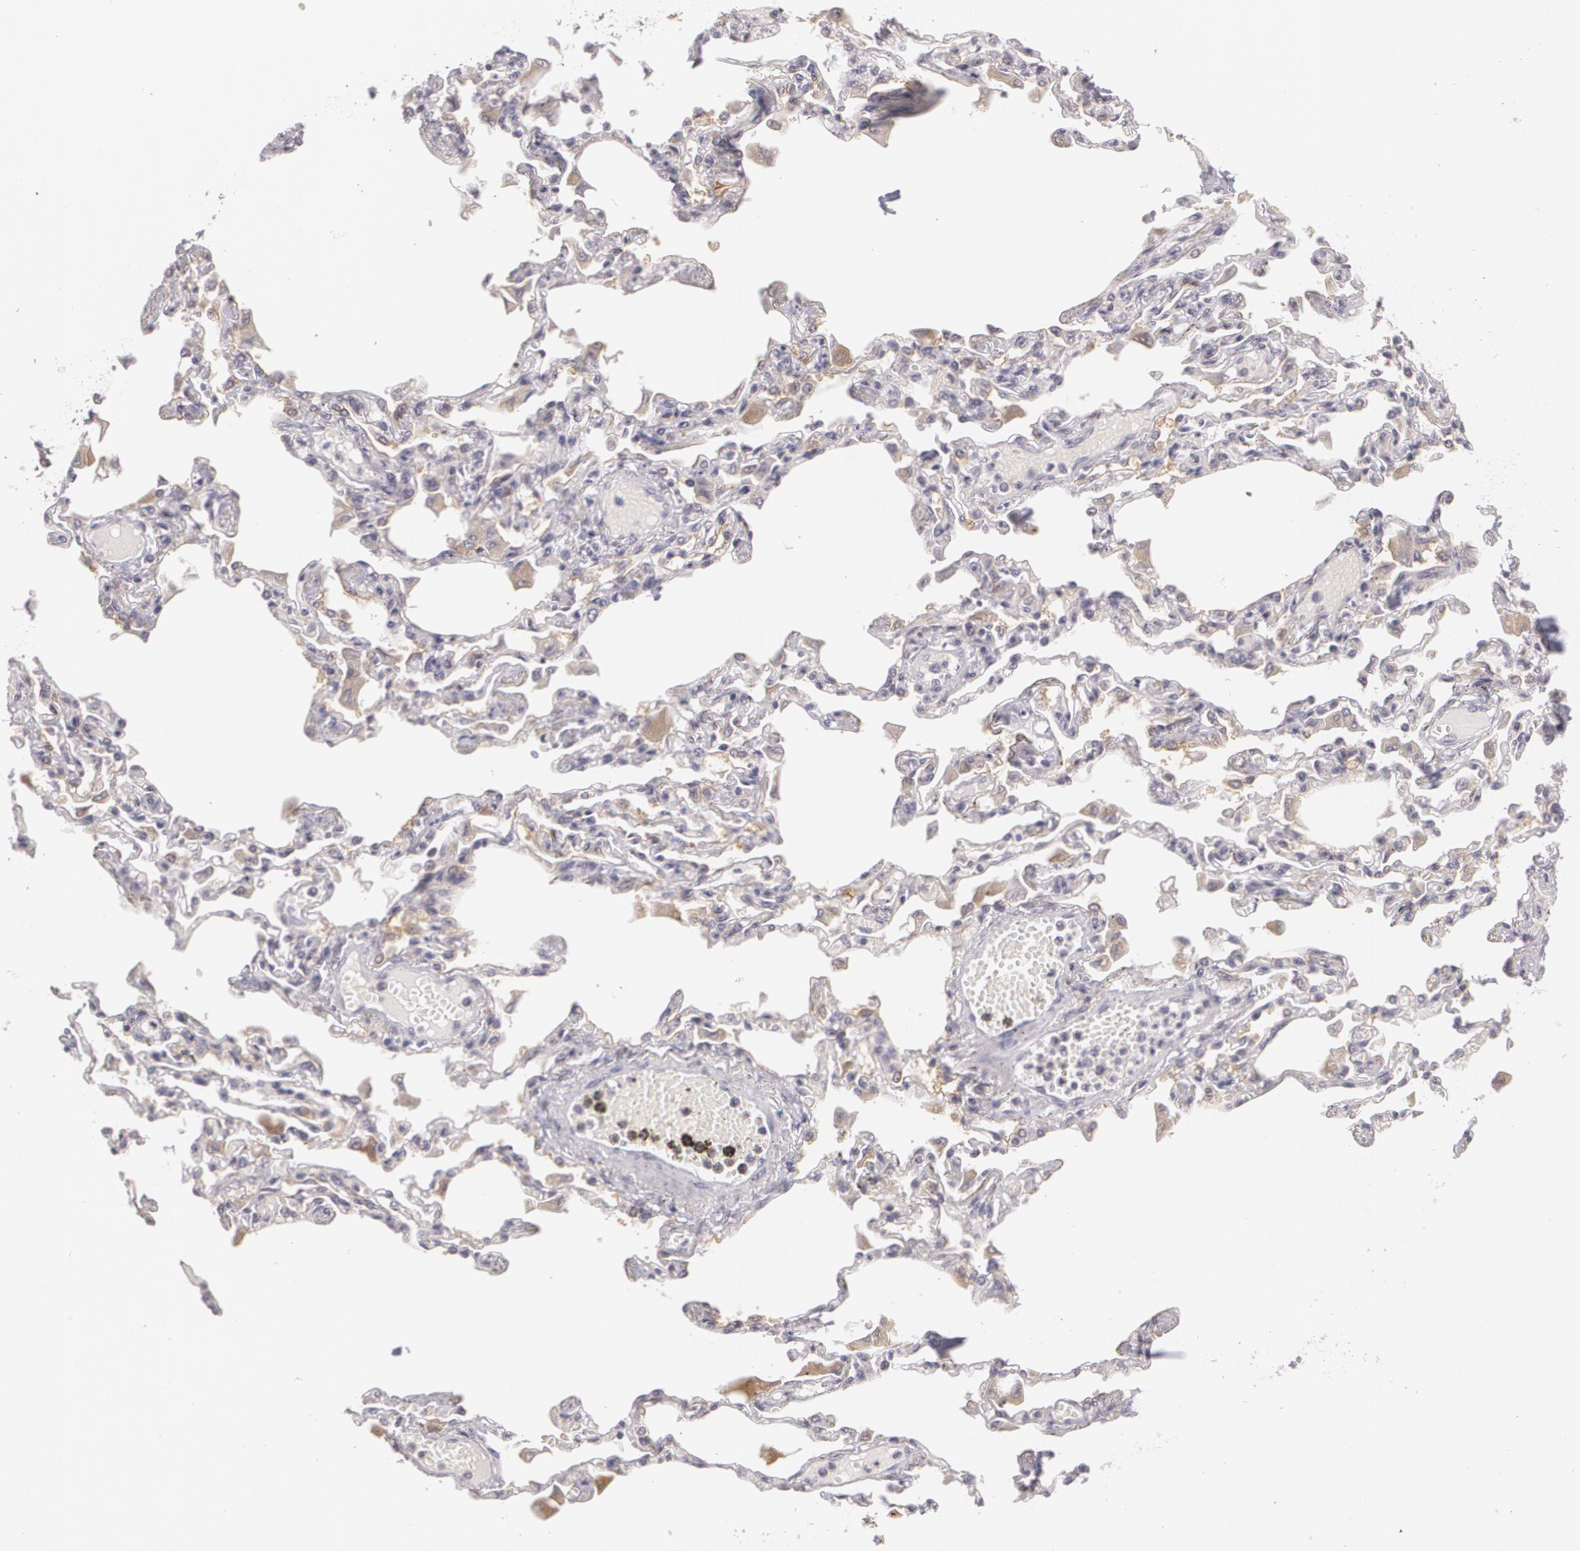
{"staining": {"intensity": "moderate", "quantity": ">75%", "location": "nuclear"}, "tissue": "adipose tissue", "cell_type": "Adipocytes", "image_type": "normal", "snomed": [{"axis": "morphology", "description": "Normal tissue, NOS"}, {"axis": "topography", "description": "Bronchus"}, {"axis": "topography", "description": "Lung"}], "caption": "Immunohistochemical staining of unremarkable human adipose tissue displays moderate nuclear protein positivity in about >75% of adipocytes.", "gene": "MUC1", "patient": {"sex": "female", "age": 49}}